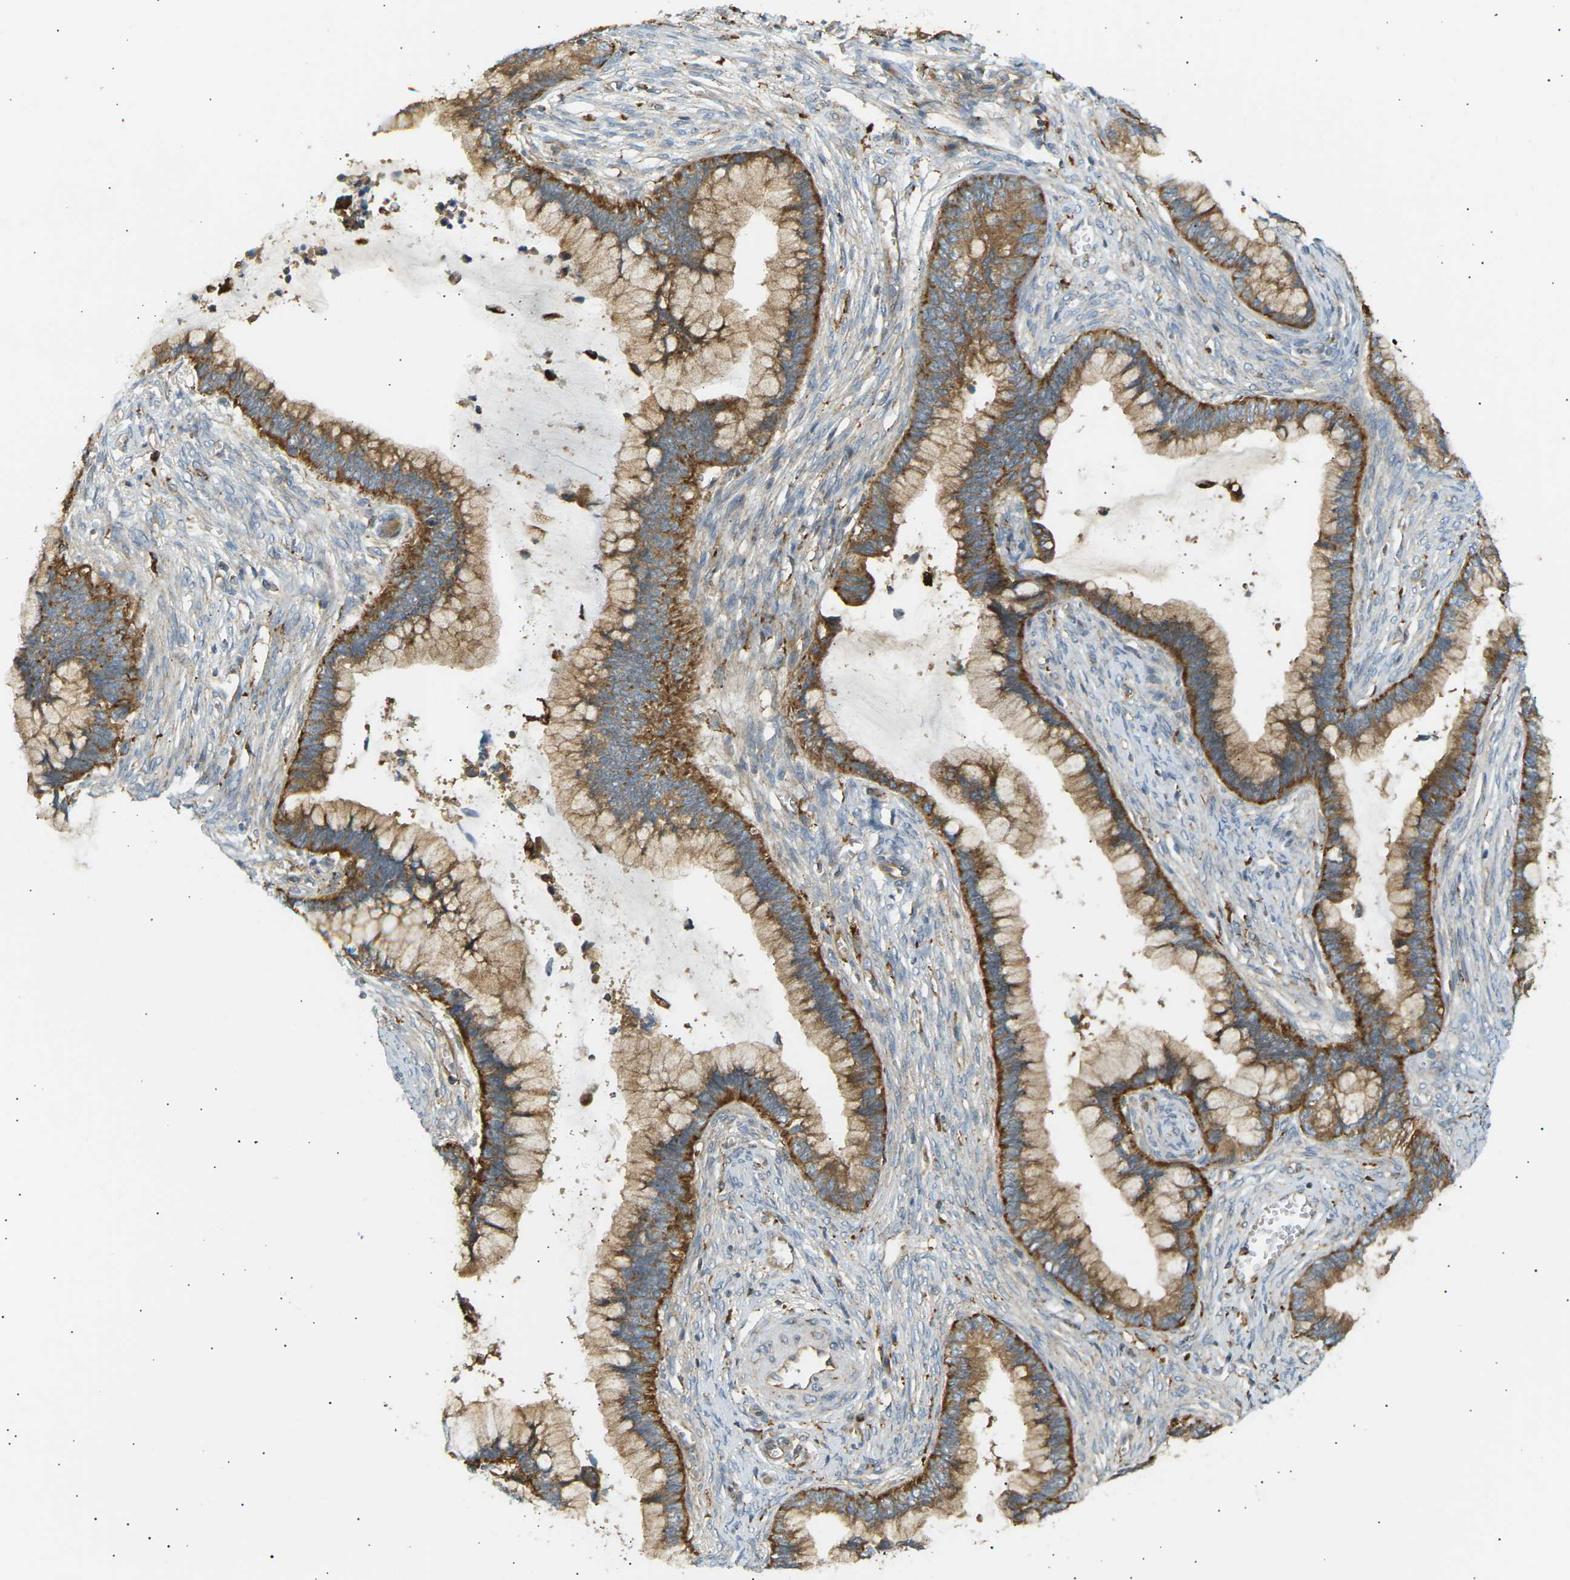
{"staining": {"intensity": "moderate", "quantity": ">75%", "location": "cytoplasmic/membranous"}, "tissue": "cervical cancer", "cell_type": "Tumor cells", "image_type": "cancer", "snomed": [{"axis": "morphology", "description": "Adenocarcinoma, NOS"}, {"axis": "topography", "description": "Cervix"}], "caption": "Human cervical adenocarcinoma stained for a protein (brown) demonstrates moderate cytoplasmic/membranous positive expression in about >75% of tumor cells.", "gene": "CDK17", "patient": {"sex": "female", "age": 44}}